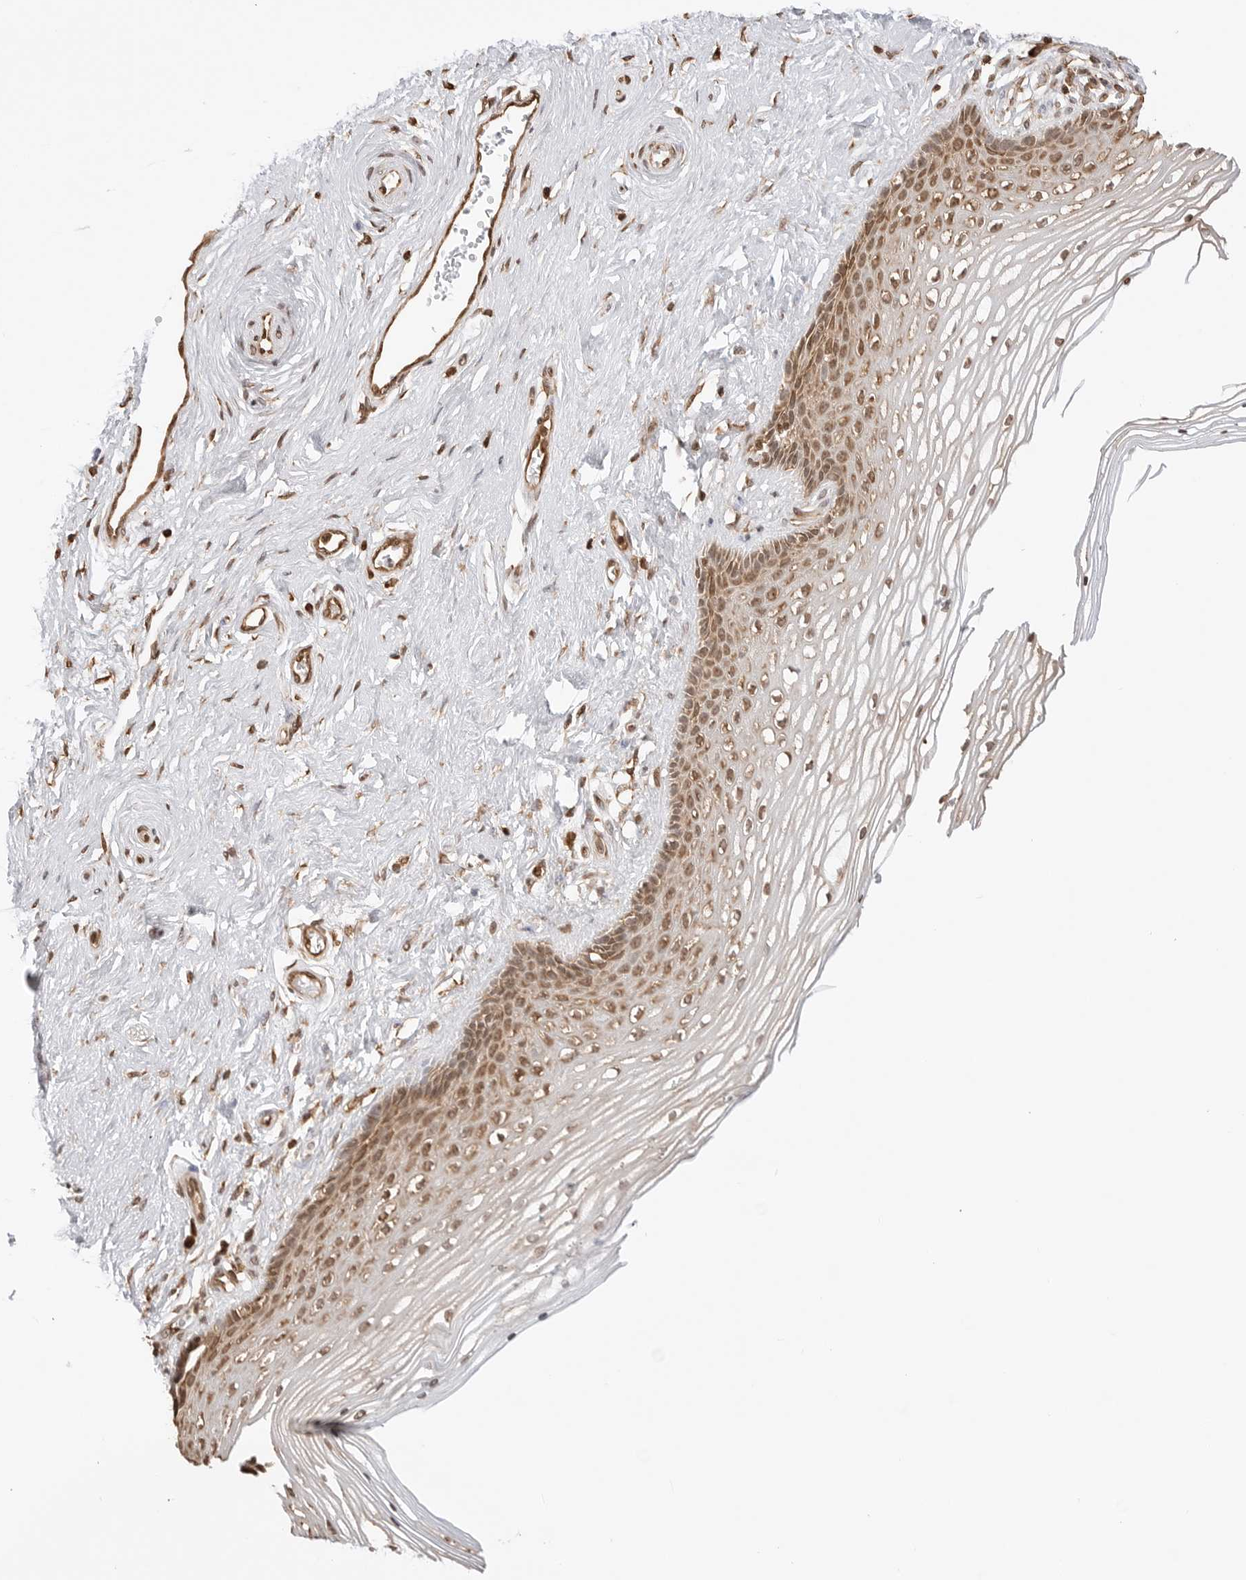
{"staining": {"intensity": "moderate", "quantity": ">75%", "location": "cytoplasmic/membranous,nuclear"}, "tissue": "vagina", "cell_type": "Squamous epithelial cells", "image_type": "normal", "snomed": [{"axis": "morphology", "description": "Normal tissue, NOS"}, {"axis": "topography", "description": "Vagina"}], "caption": "Vagina stained with immunohistochemistry (IHC) displays moderate cytoplasmic/membranous,nuclear expression in approximately >75% of squamous epithelial cells. (DAB (3,3'-diaminobenzidine) = brown stain, brightfield microscopy at high magnification).", "gene": "FKBP14", "patient": {"sex": "female", "age": 46}}